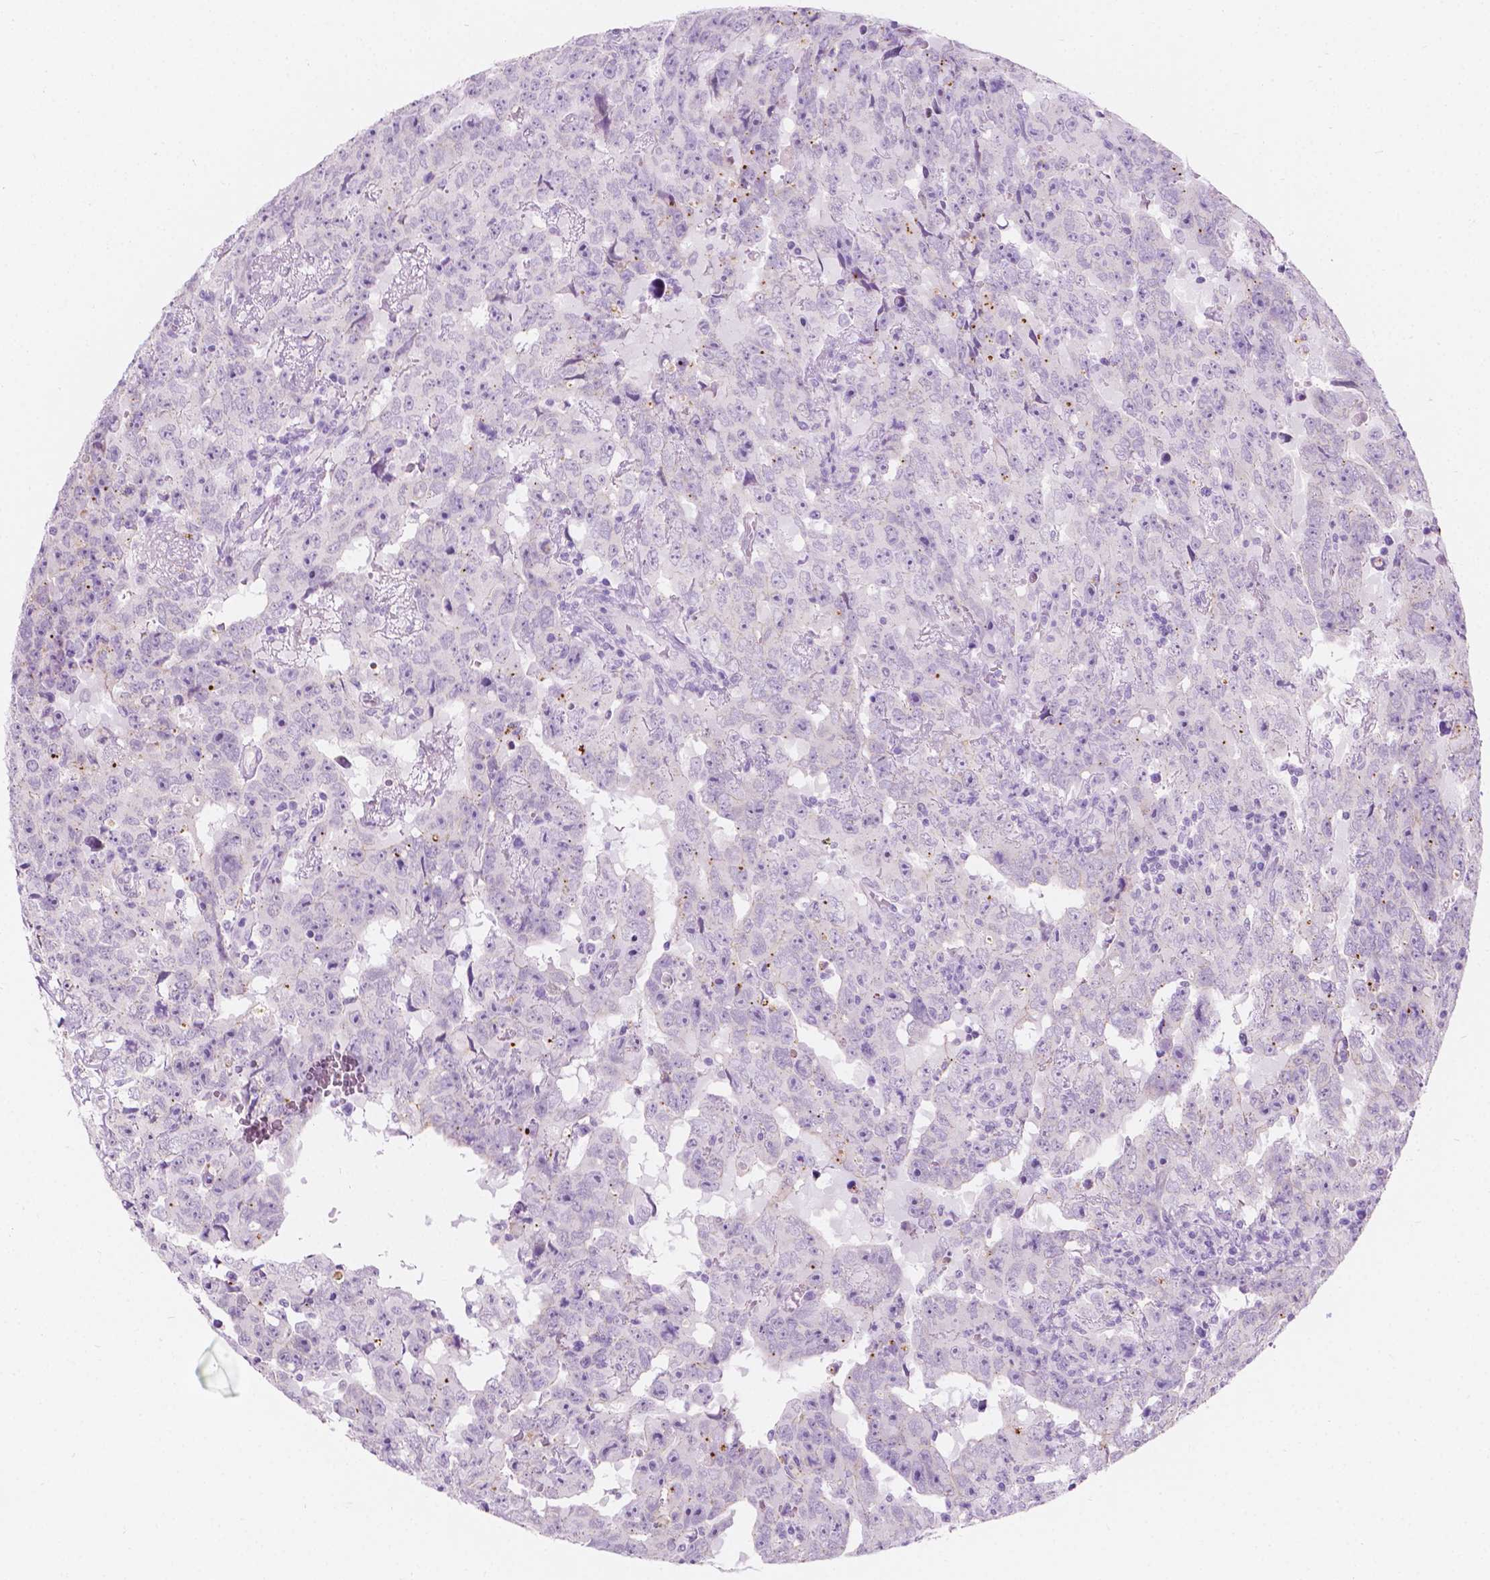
{"staining": {"intensity": "negative", "quantity": "none", "location": "none"}, "tissue": "testis cancer", "cell_type": "Tumor cells", "image_type": "cancer", "snomed": [{"axis": "morphology", "description": "Carcinoma, Embryonal, NOS"}, {"axis": "topography", "description": "Testis"}], "caption": "IHC image of embryonal carcinoma (testis) stained for a protein (brown), which shows no positivity in tumor cells. (Brightfield microscopy of DAB immunohistochemistry (IHC) at high magnification).", "gene": "NOS1AP", "patient": {"sex": "male", "age": 24}}